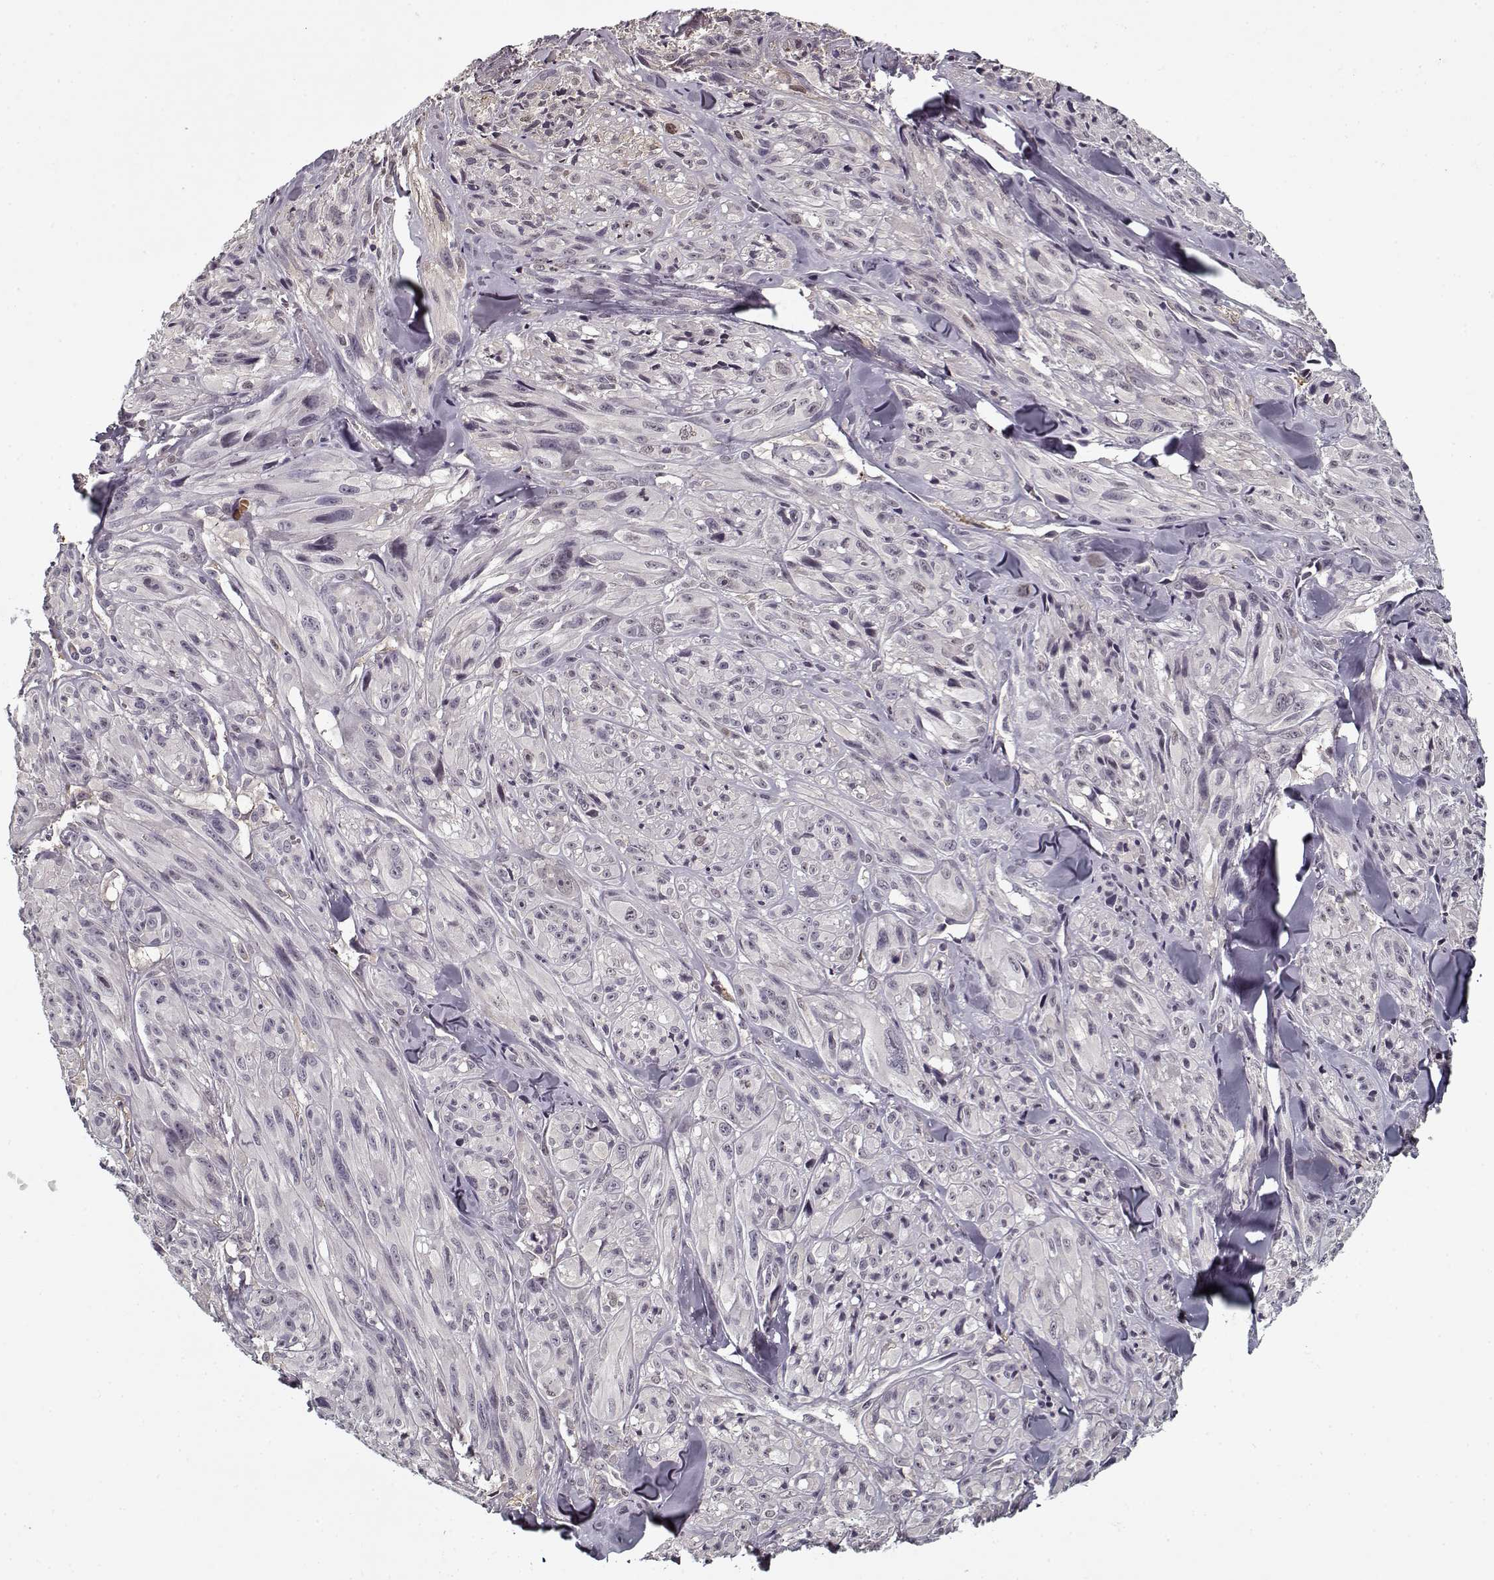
{"staining": {"intensity": "negative", "quantity": "none", "location": "none"}, "tissue": "melanoma", "cell_type": "Tumor cells", "image_type": "cancer", "snomed": [{"axis": "morphology", "description": "Malignant melanoma, NOS"}, {"axis": "topography", "description": "Skin"}], "caption": "There is no significant positivity in tumor cells of melanoma.", "gene": "AFM", "patient": {"sex": "male", "age": 67}}